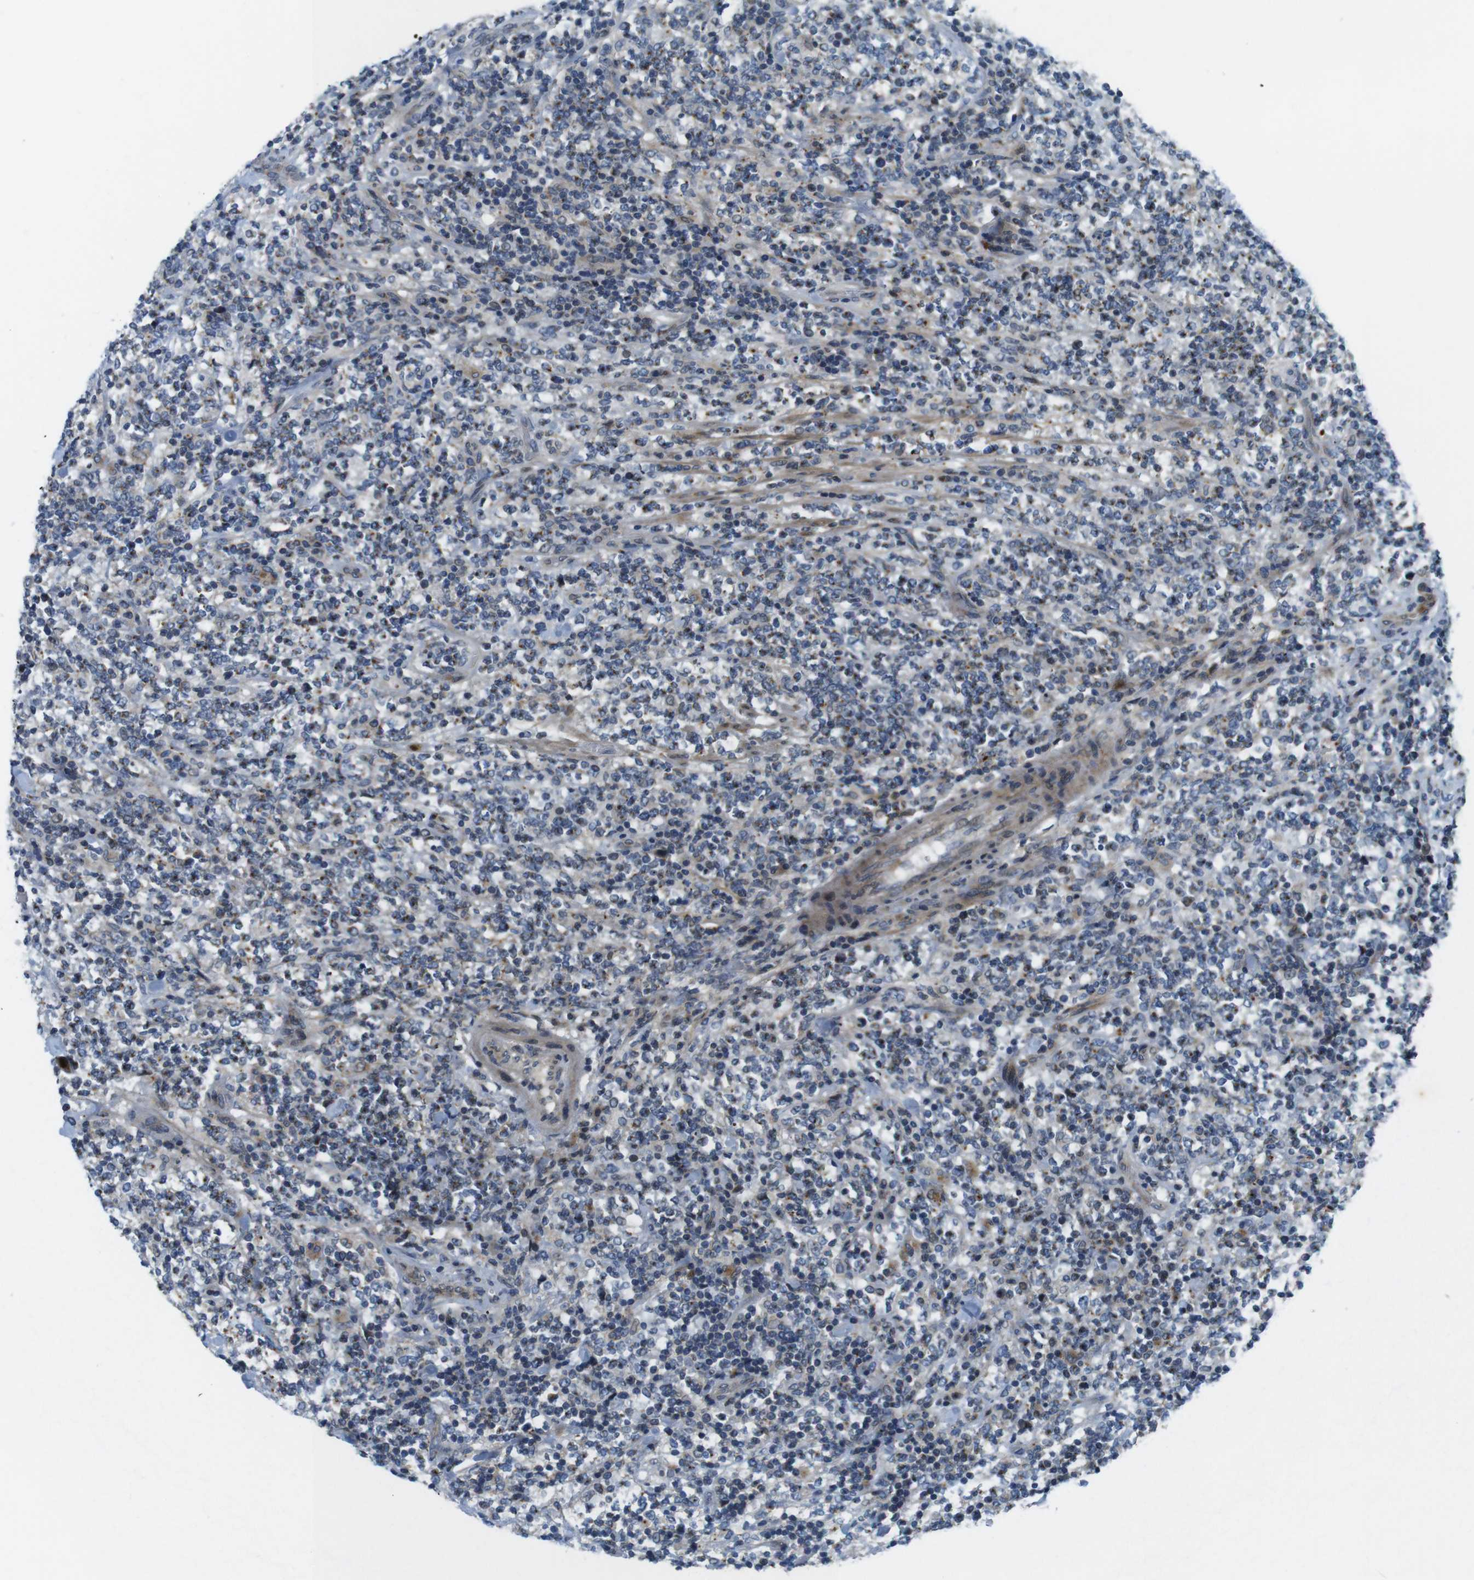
{"staining": {"intensity": "negative", "quantity": "none", "location": "none"}, "tissue": "lymphoma", "cell_type": "Tumor cells", "image_type": "cancer", "snomed": [{"axis": "morphology", "description": "Malignant lymphoma, non-Hodgkin's type, High grade"}, {"axis": "topography", "description": "Soft tissue"}], "caption": "High power microscopy photomicrograph of an IHC photomicrograph of high-grade malignant lymphoma, non-Hodgkin's type, revealing no significant positivity in tumor cells. Brightfield microscopy of IHC stained with DAB (brown) and hematoxylin (blue), captured at high magnification.", "gene": "ZDHHC3", "patient": {"sex": "male", "age": 18}}